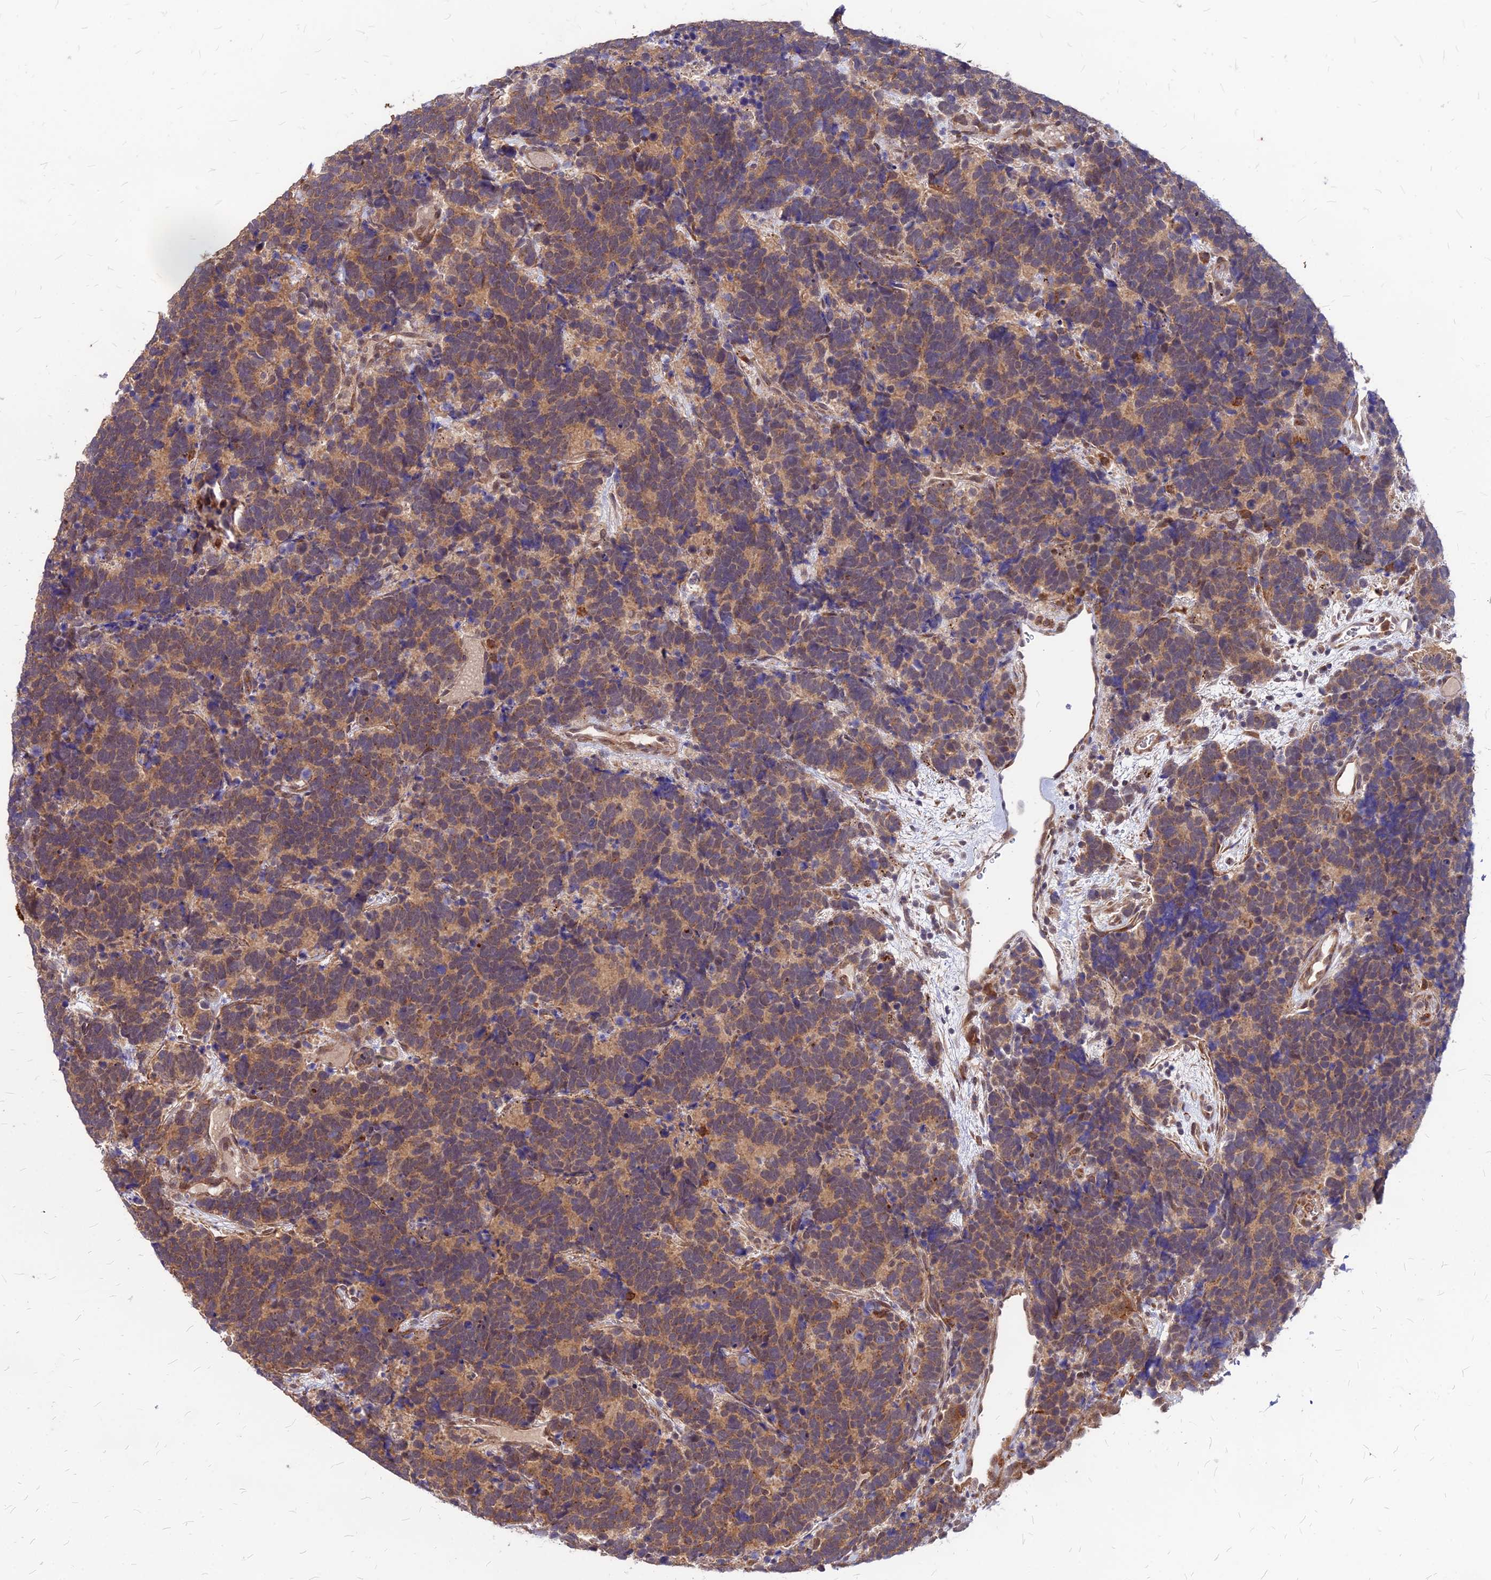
{"staining": {"intensity": "moderate", "quantity": "25%-75%", "location": "cytoplasmic/membranous"}, "tissue": "carcinoid", "cell_type": "Tumor cells", "image_type": "cancer", "snomed": [{"axis": "morphology", "description": "Carcinoma, NOS"}, {"axis": "morphology", "description": "Carcinoid, malignant, NOS"}, {"axis": "topography", "description": "Urinary bladder"}], "caption": "Immunohistochemical staining of carcinoid displays moderate cytoplasmic/membranous protein expression in about 25%-75% of tumor cells.", "gene": "APBA3", "patient": {"sex": "male", "age": 57}}